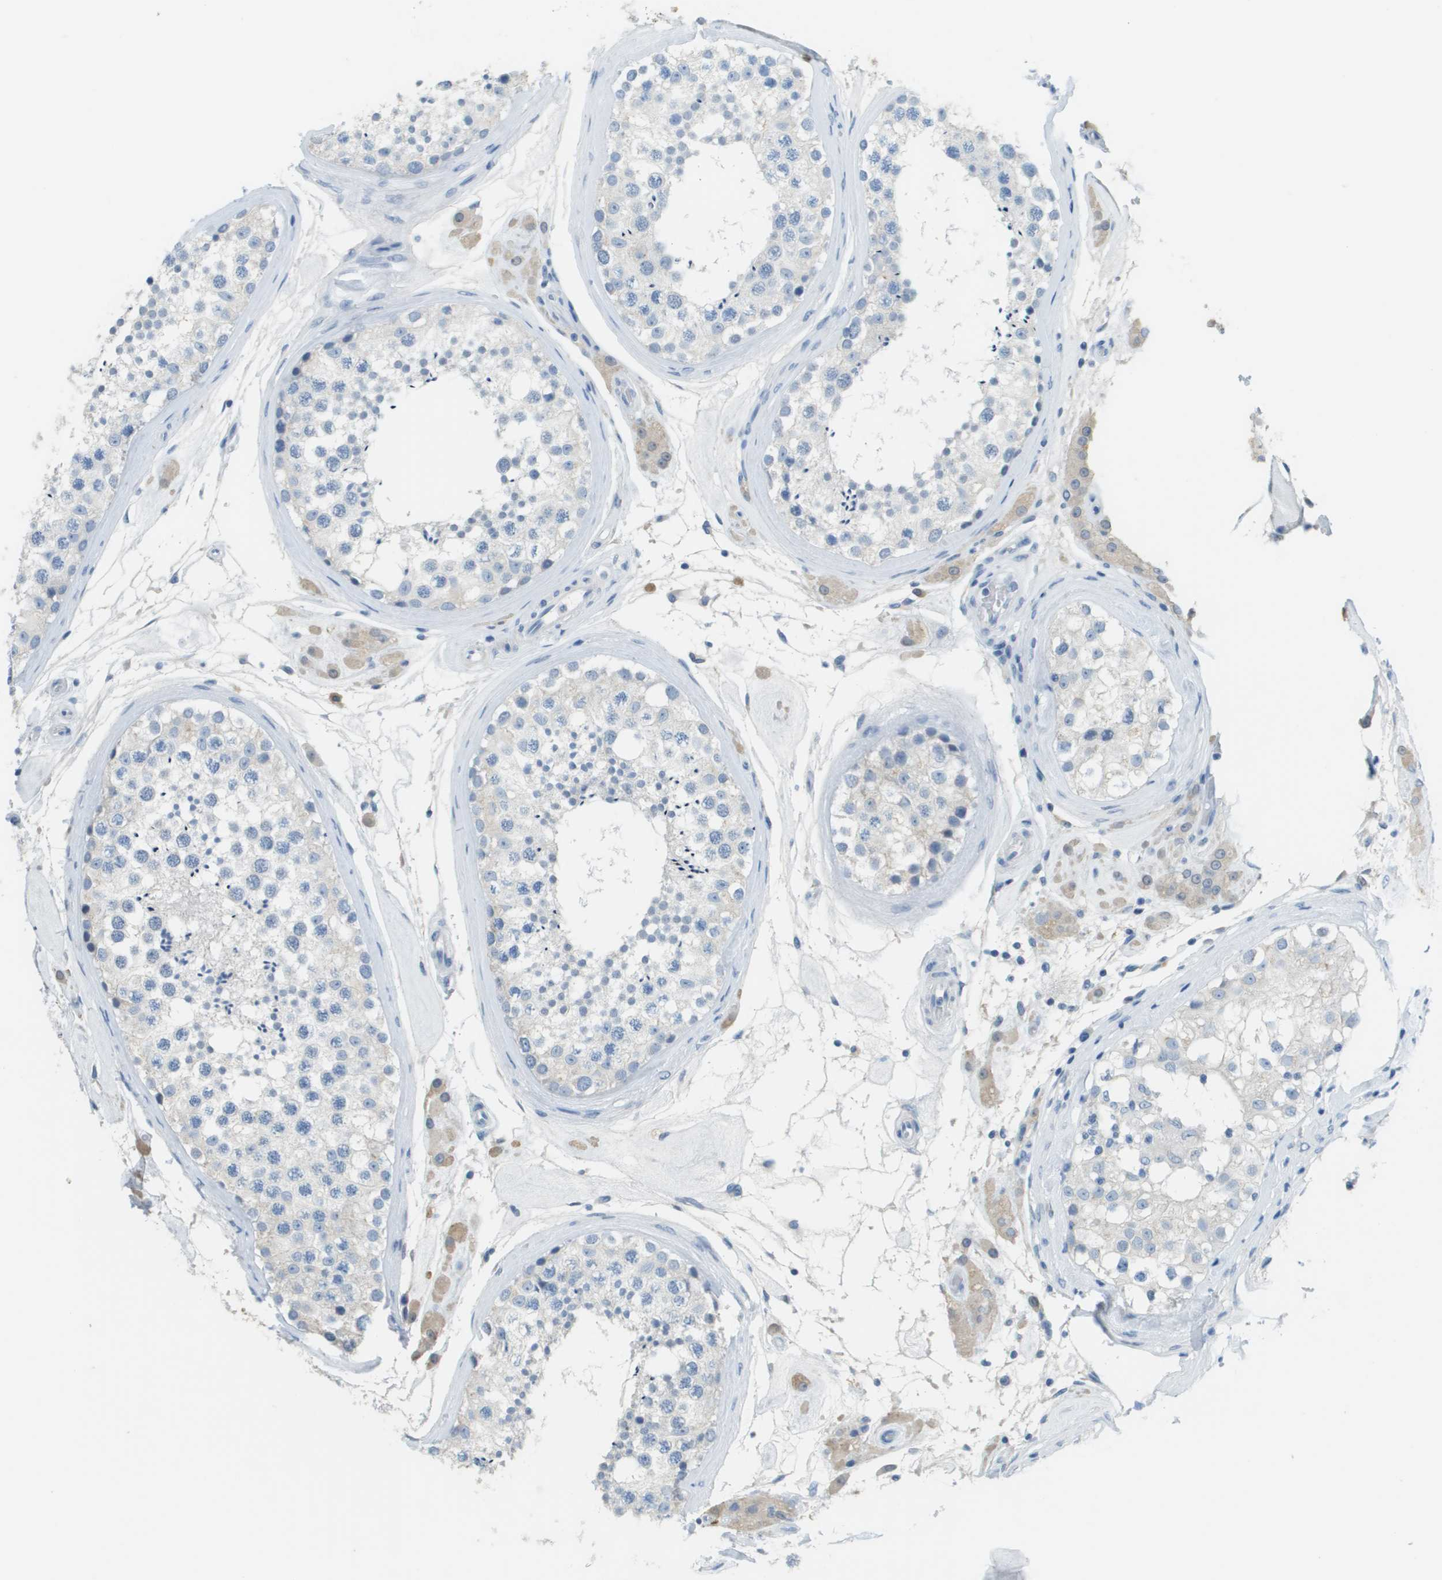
{"staining": {"intensity": "negative", "quantity": "none", "location": "none"}, "tissue": "testis", "cell_type": "Cells in seminiferous ducts", "image_type": "normal", "snomed": [{"axis": "morphology", "description": "Normal tissue, NOS"}, {"axis": "topography", "description": "Testis"}], "caption": "Immunohistochemistry (IHC) image of unremarkable testis stained for a protein (brown), which shows no expression in cells in seminiferous ducts. The staining was performed using DAB (3,3'-diaminobenzidine) to visualize the protein expression in brown, while the nuclei were stained in blue with hematoxylin (Magnification: 20x).", "gene": "PTGDR2", "patient": {"sex": "male", "age": 46}}